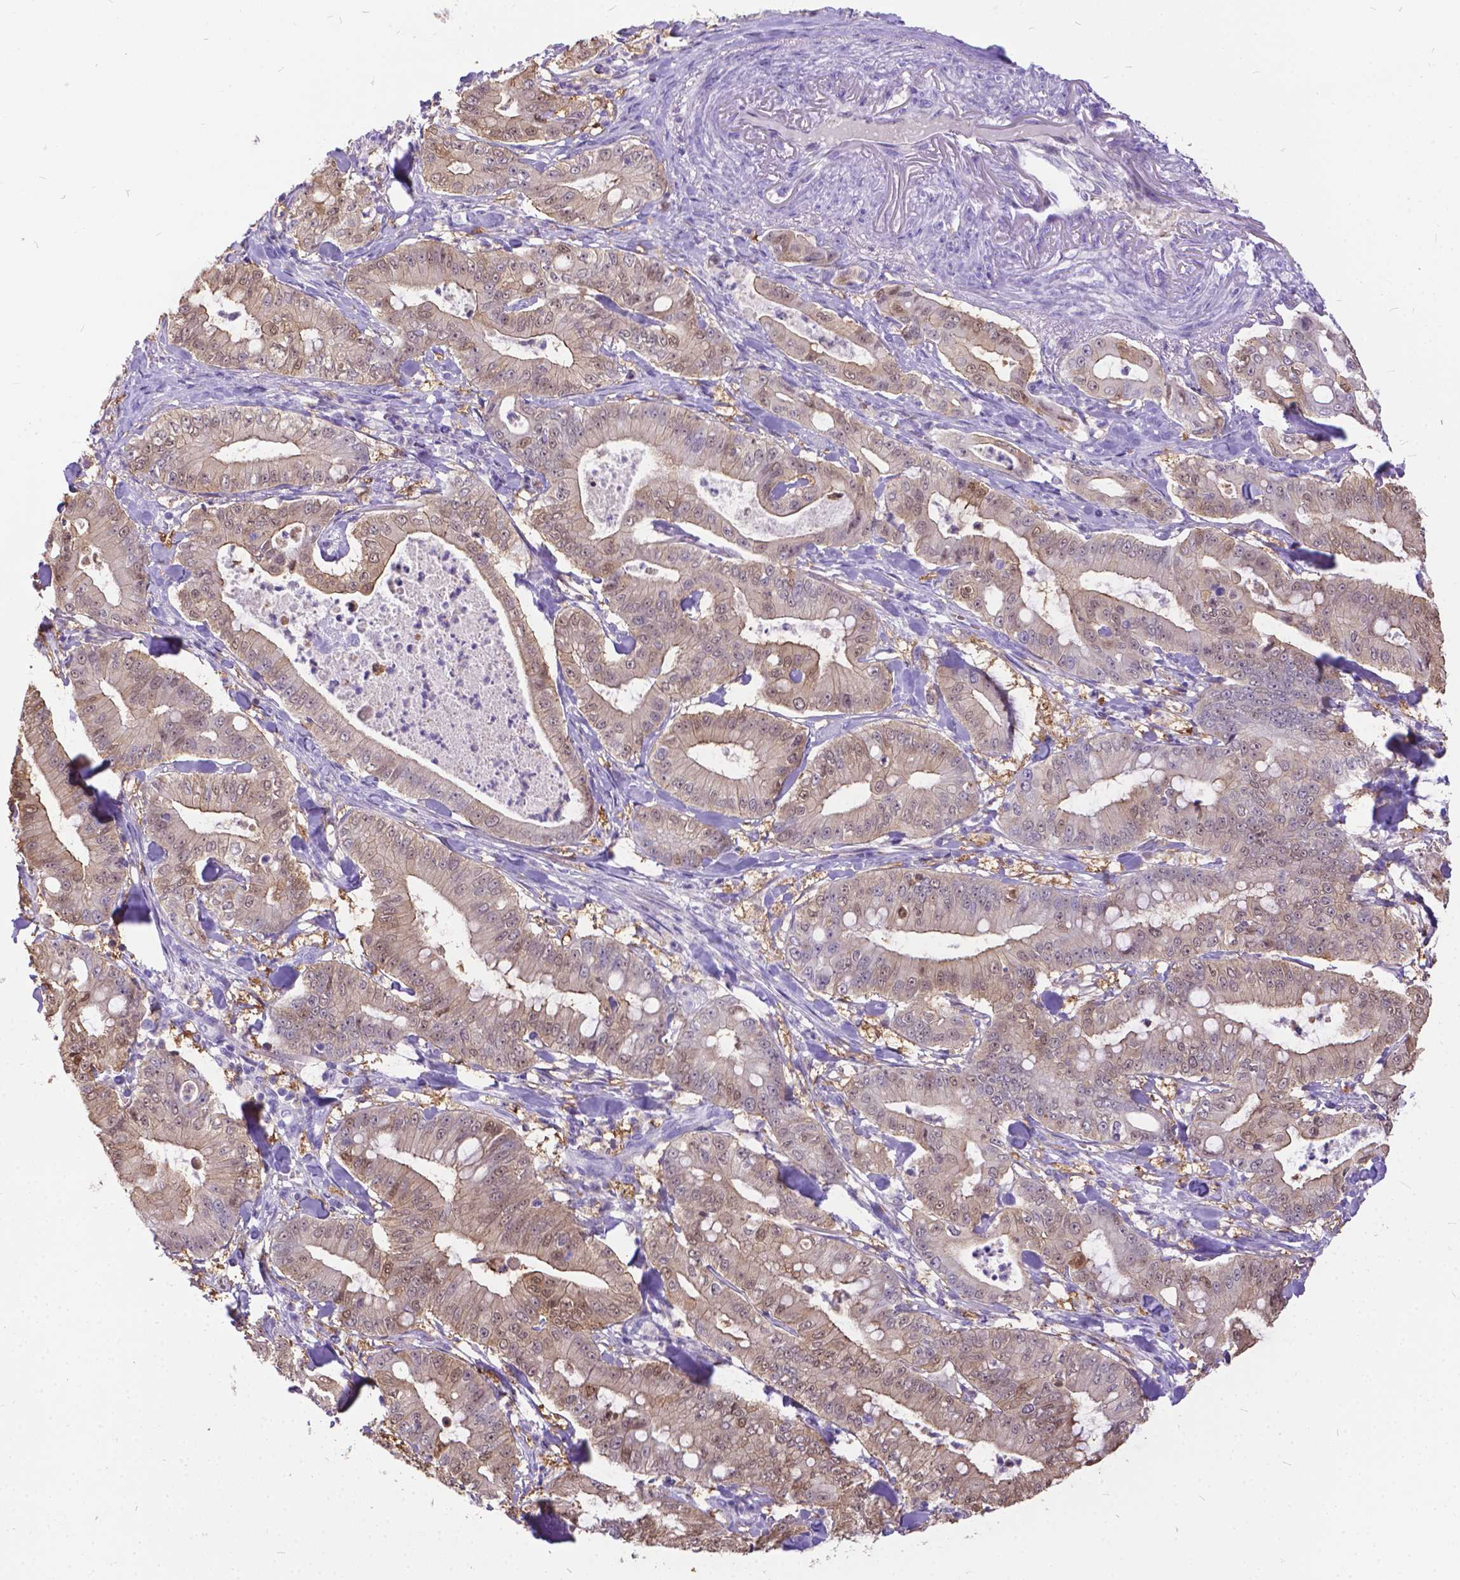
{"staining": {"intensity": "weak", "quantity": ">75%", "location": "cytoplasmic/membranous,nuclear"}, "tissue": "pancreatic cancer", "cell_type": "Tumor cells", "image_type": "cancer", "snomed": [{"axis": "morphology", "description": "Adenocarcinoma, NOS"}, {"axis": "topography", "description": "Pancreas"}], "caption": "Weak cytoplasmic/membranous and nuclear staining for a protein is identified in approximately >75% of tumor cells of pancreatic cancer (adenocarcinoma) using immunohistochemistry (IHC).", "gene": "TMEM169", "patient": {"sex": "male", "age": 71}}